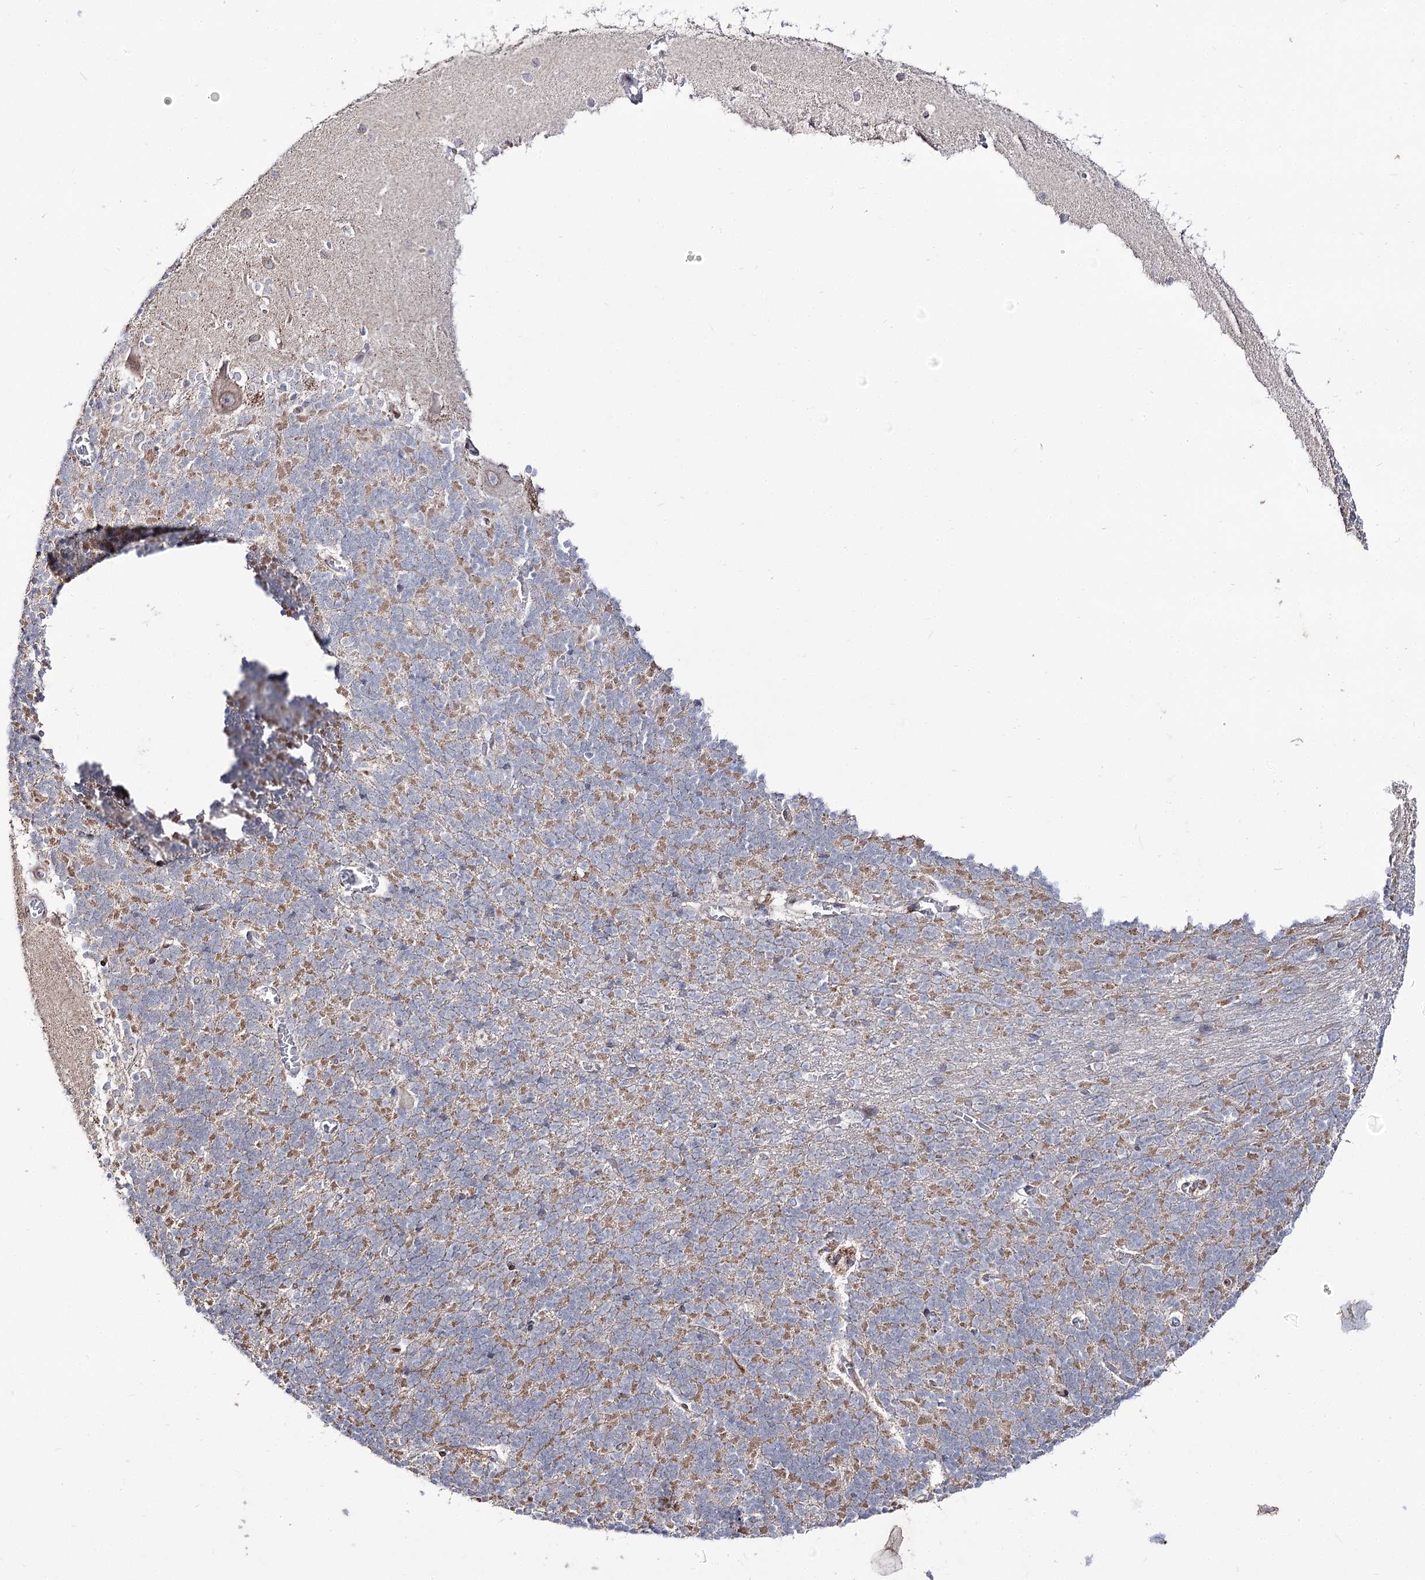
{"staining": {"intensity": "weak", "quantity": "25%-75%", "location": "cytoplasmic/membranous"}, "tissue": "cerebellum", "cell_type": "Cells in granular layer", "image_type": "normal", "snomed": [{"axis": "morphology", "description": "Normal tissue, NOS"}, {"axis": "topography", "description": "Cerebellum"}], "caption": "Approximately 25%-75% of cells in granular layer in benign human cerebellum reveal weak cytoplasmic/membranous protein positivity as visualized by brown immunohistochemical staining.", "gene": "C11orf80", "patient": {"sex": "male", "age": 37}}